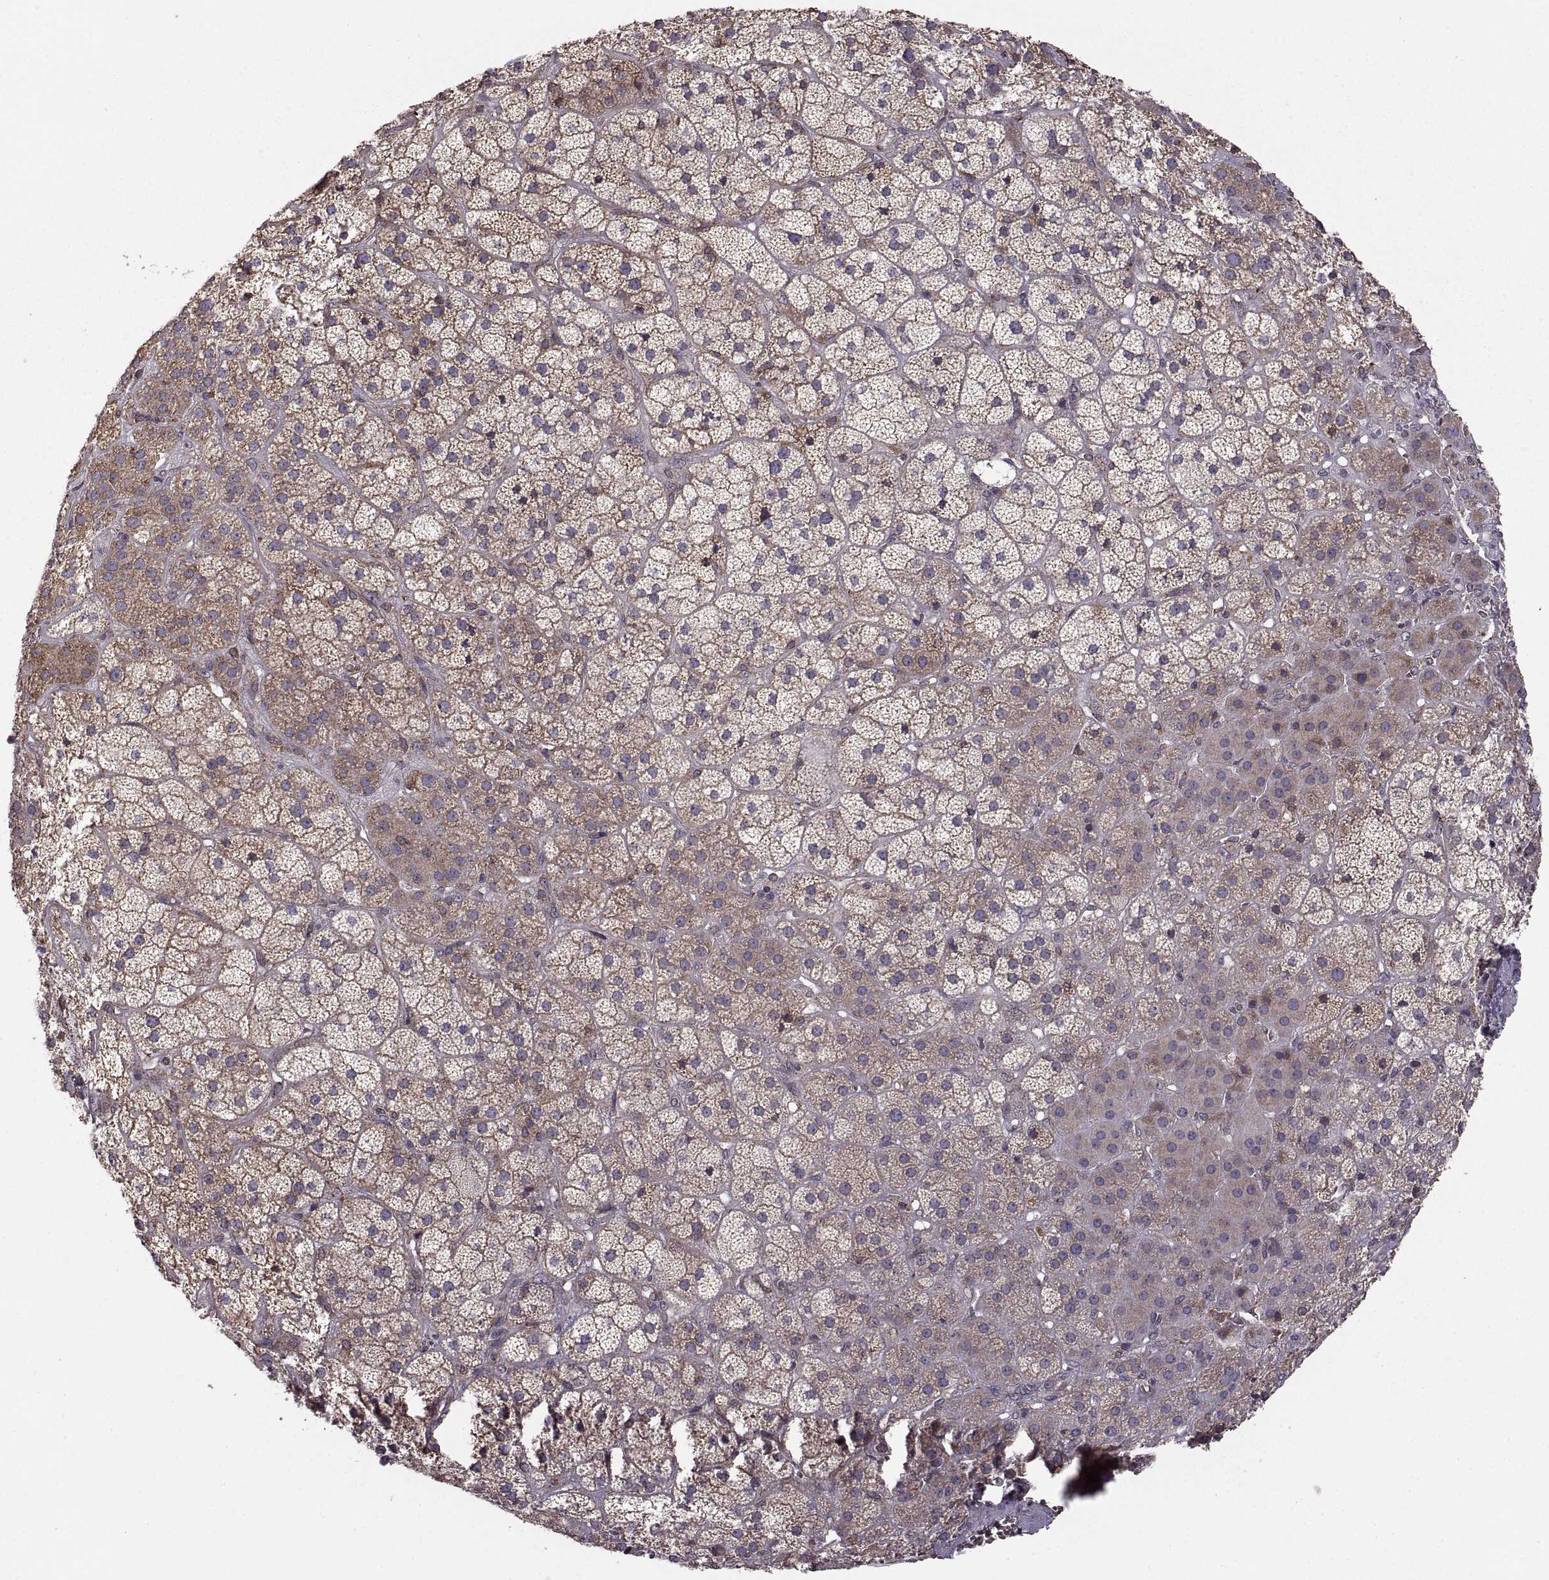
{"staining": {"intensity": "moderate", "quantity": "25%-75%", "location": "cytoplasmic/membranous"}, "tissue": "adrenal gland", "cell_type": "Glandular cells", "image_type": "normal", "snomed": [{"axis": "morphology", "description": "Normal tissue, NOS"}, {"axis": "topography", "description": "Adrenal gland"}], "caption": "A brown stain labels moderate cytoplasmic/membranous positivity of a protein in glandular cells of normal human adrenal gland. Immunohistochemistry (ihc) stains the protein in brown and the nuclei are stained blue.", "gene": "PDIA3", "patient": {"sex": "male", "age": 57}}